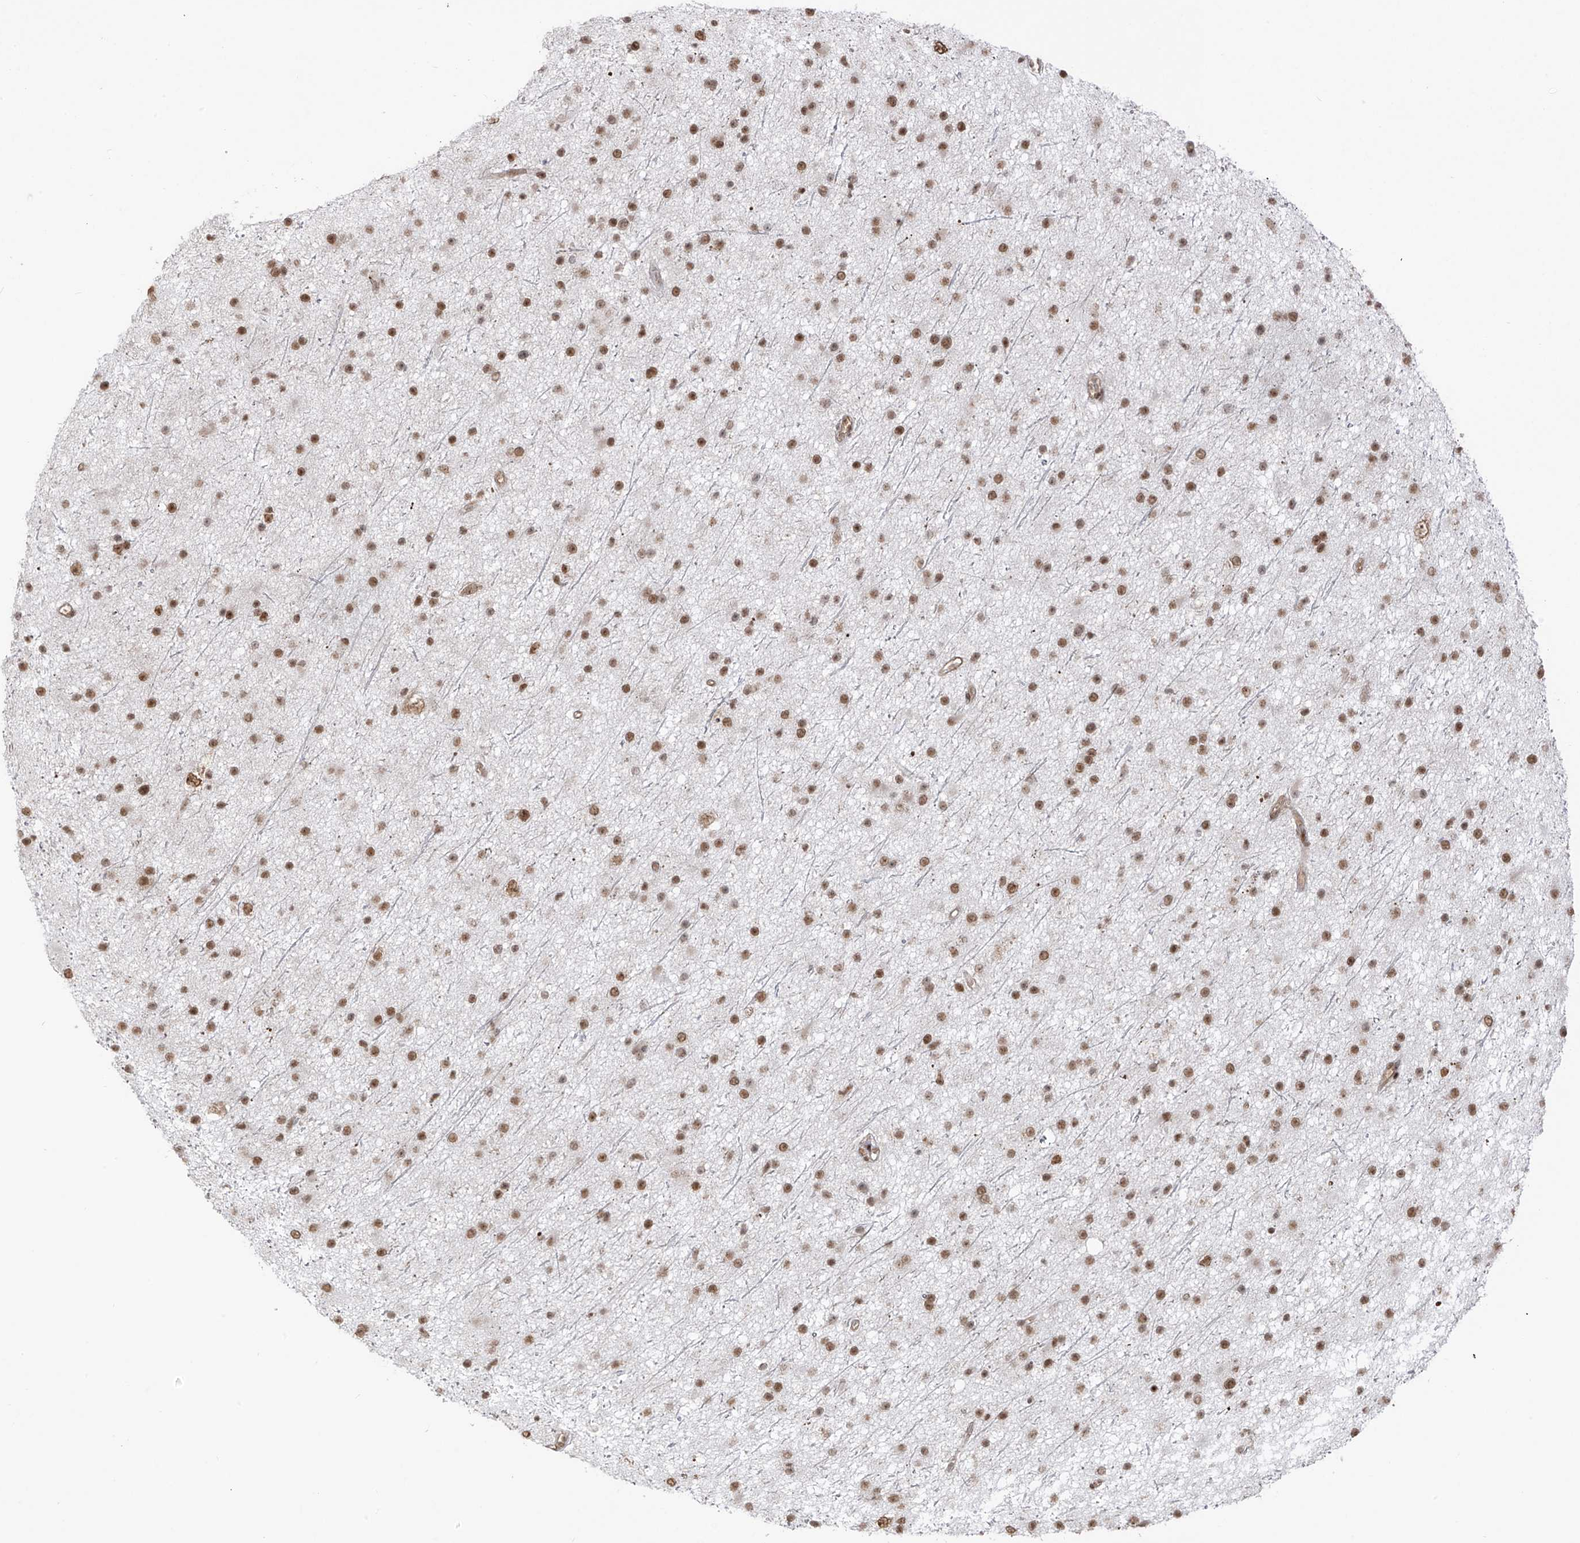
{"staining": {"intensity": "moderate", "quantity": ">75%", "location": "nuclear"}, "tissue": "glioma", "cell_type": "Tumor cells", "image_type": "cancer", "snomed": [{"axis": "morphology", "description": "Glioma, malignant, Low grade"}, {"axis": "topography", "description": "Cerebral cortex"}], "caption": "Immunohistochemistry (IHC) photomicrograph of human glioma stained for a protein (brown), which displays medium levels of moderate nuclear expression in approximately >75% of tumor cells.", "gene": "ARHGEF3", "patient": {"sex": "female", "age": 39}}